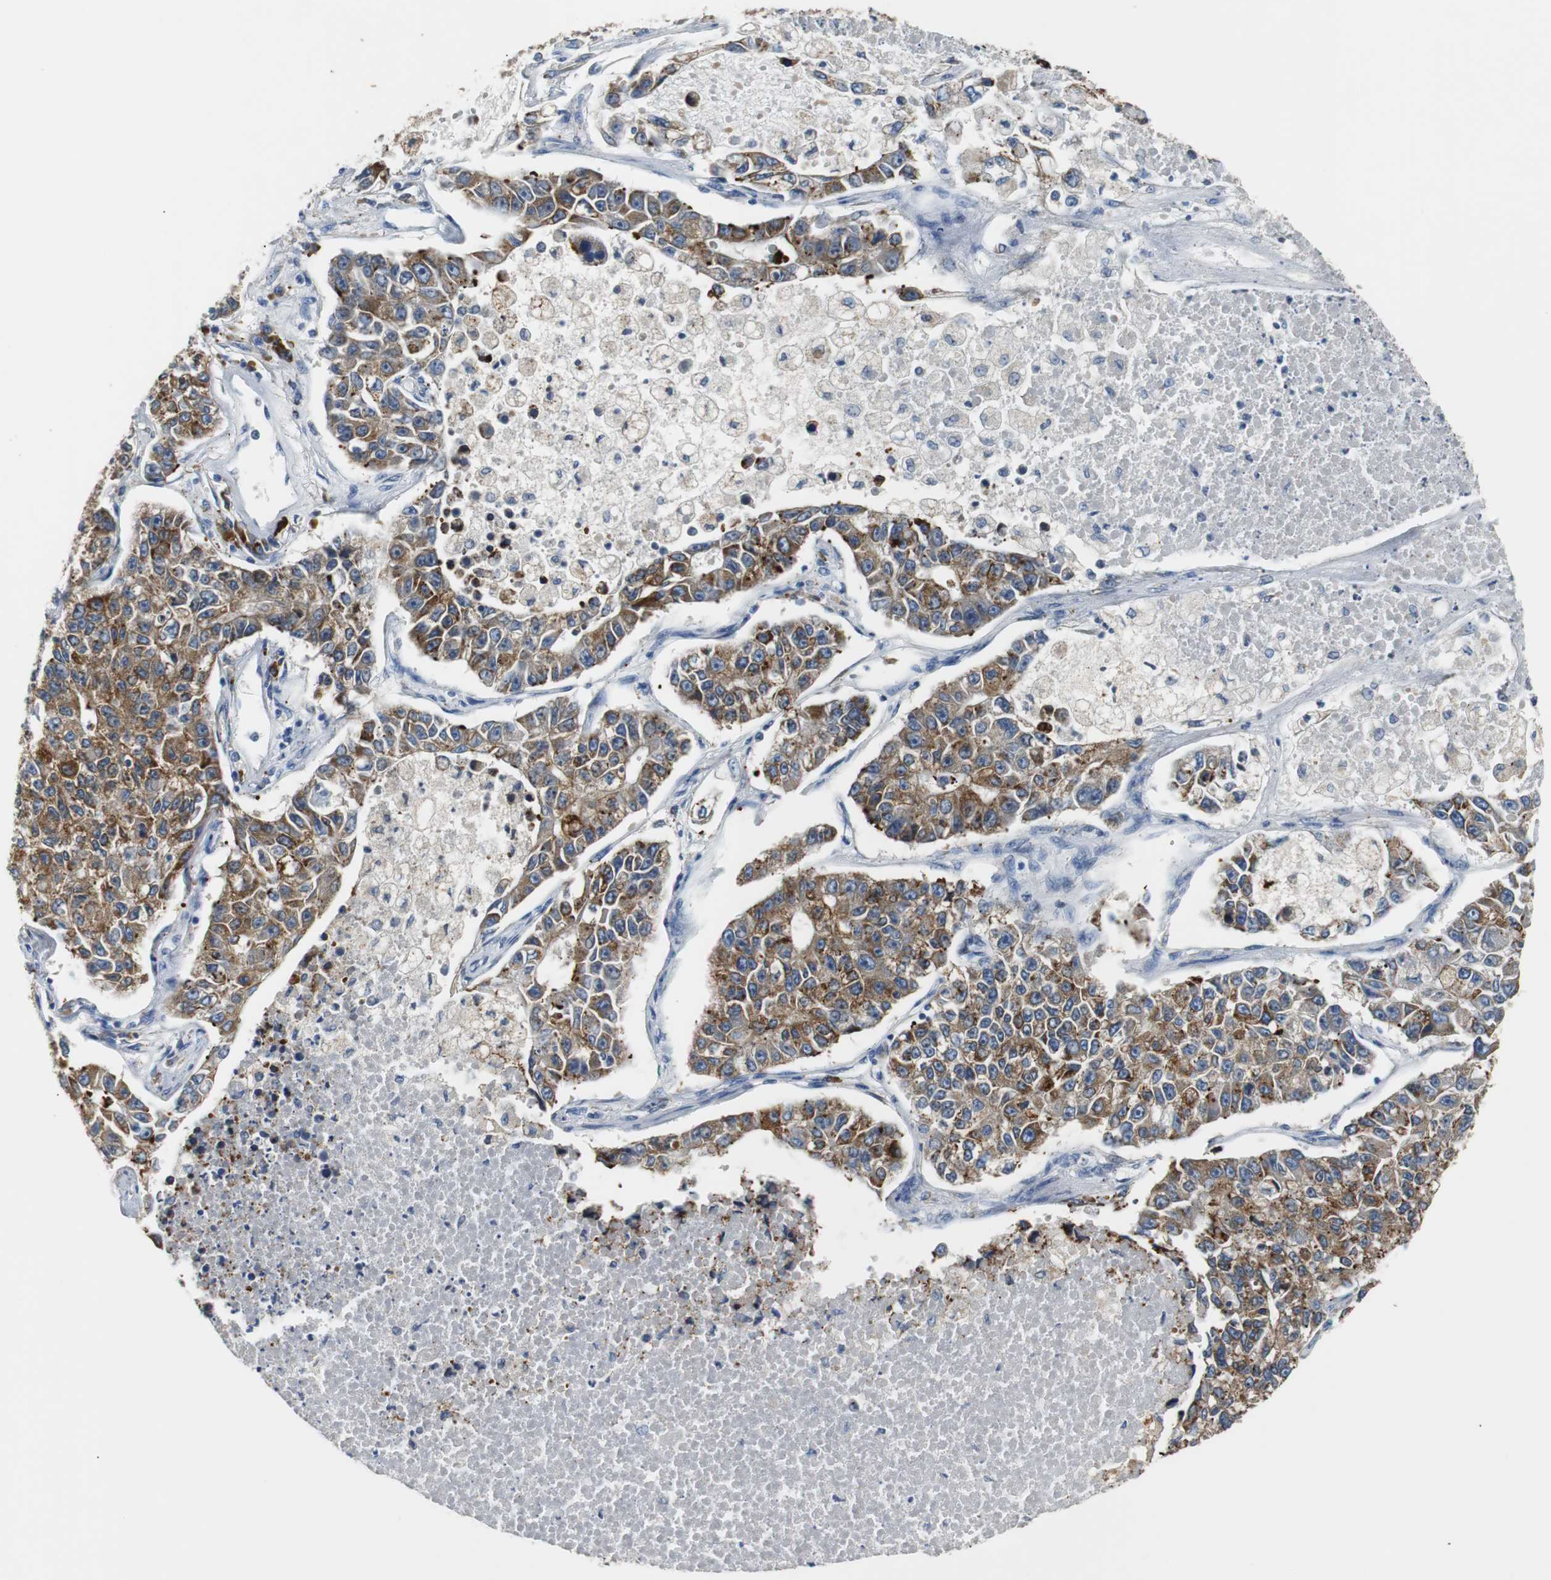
{"staining": {"intensity": "moderate", "quantity": ">75%", "location": "cytoplasmic/membranous"}, "tissue": "lung cancer", "cell_type": "Tumor cells", "image_type": "cancer", "snomed": [{"axis": "morphology", "description": "Adenocarcinoma, NOS"}, {"axis": "topography", "description": "Lung"}], "caption": "Moderate cytoplasmic/membranous expression is appreciated in about >75% of tumor cells in adenocarcinoma (lung). (DAB IHC with brightfield microscopy, high magnification).", "gene": "PDIA4", "patient": {"sex": "male", "age": 49}}